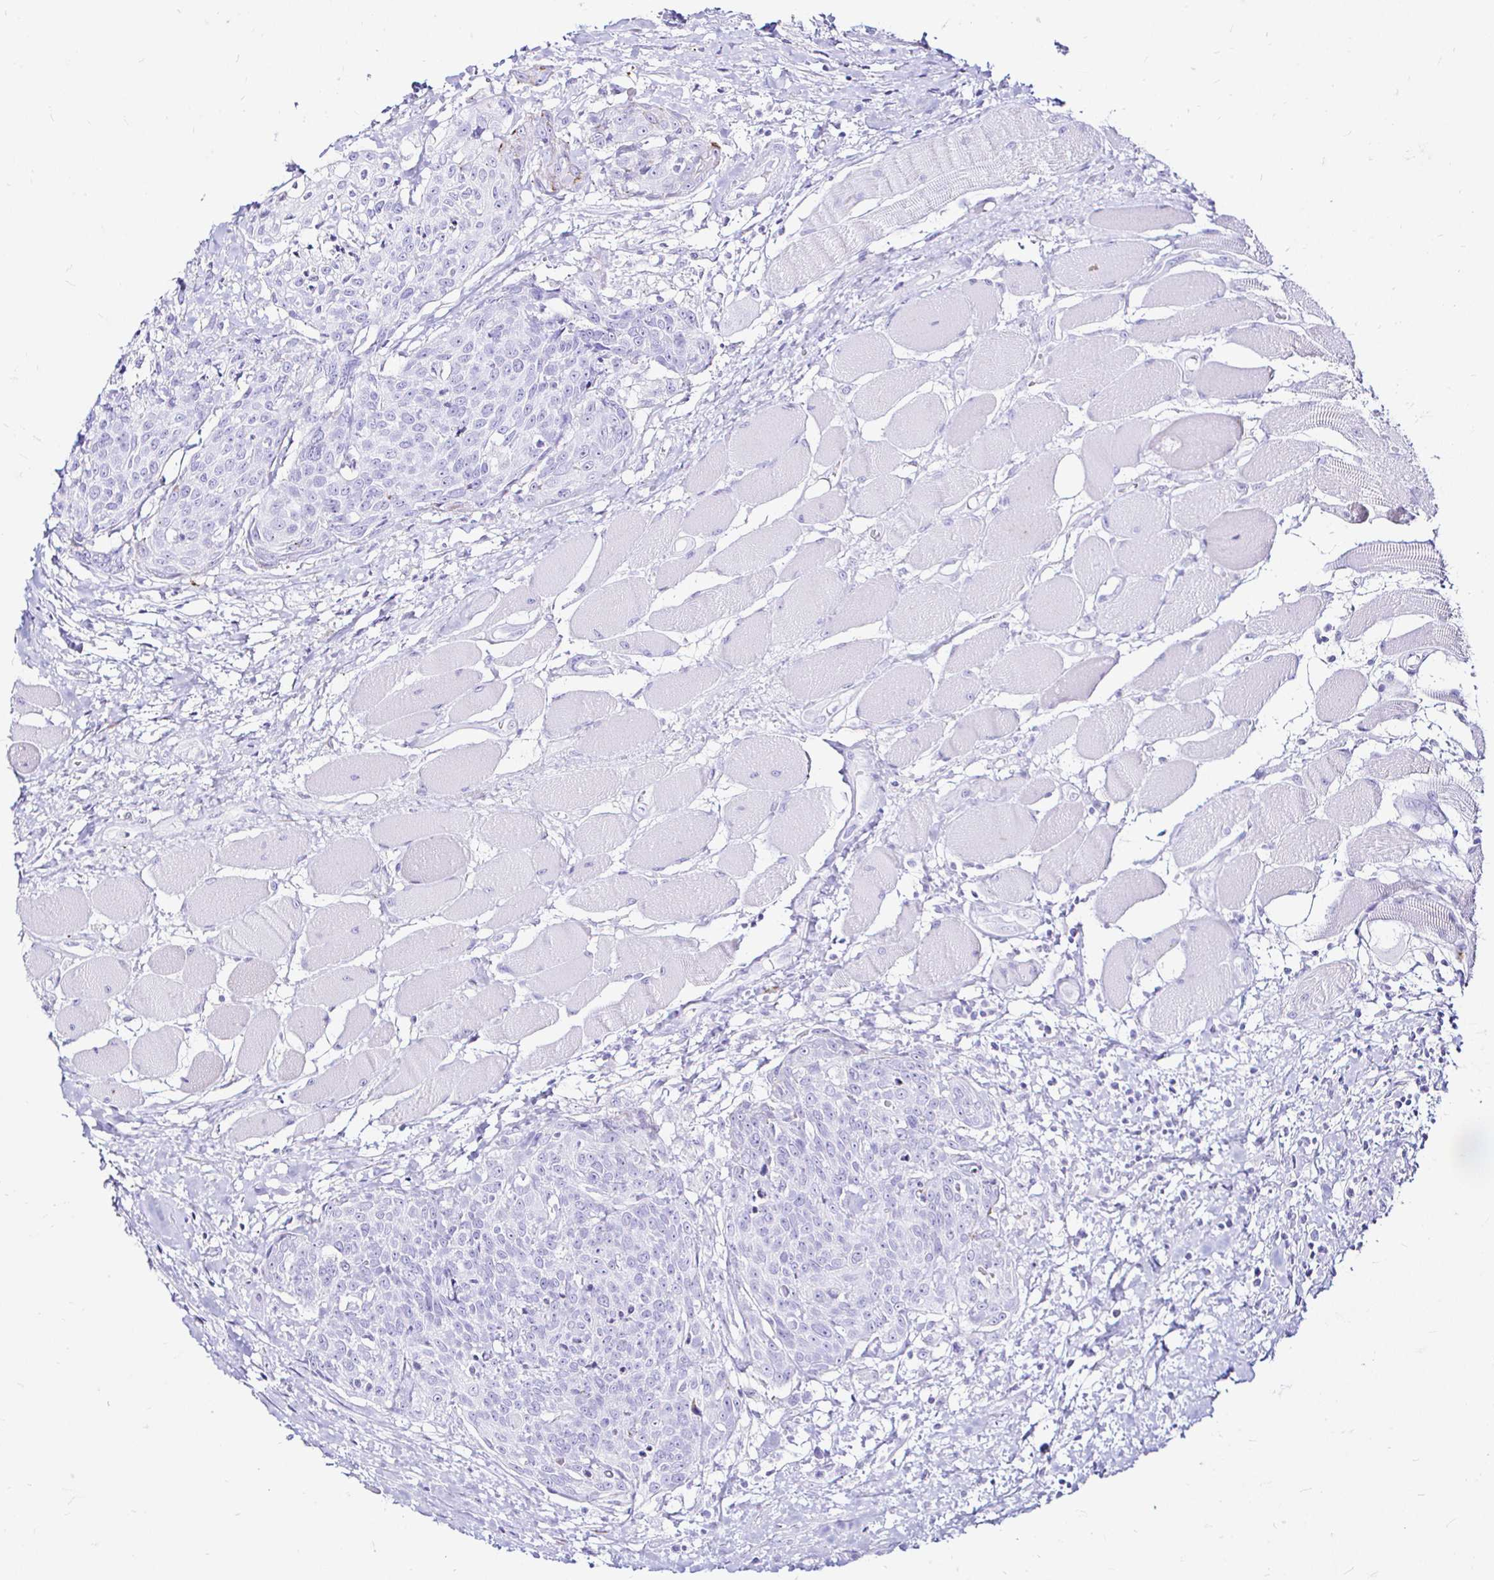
{"staining": {"intensity": "negative", "quantity": "none", "location": "none"}, "tissue": "head and neck cancer", "cell_type": "Tumor cells", "image_type": "cancer", "snomed": [{"axis": "morphology", "description": "Squamous cell carcinoma, NOS"}, {"axis": "topography", "description": "Oral tissue"}, {"axis": "topography", "description": "Head-Neck"}], "caption": "A micrograph of head and neck cancer stained for a protein demonstrates no brown staining in tumor cells.", "gene": "ZNF432", "patient": {"sex": "male", "age": 64}}